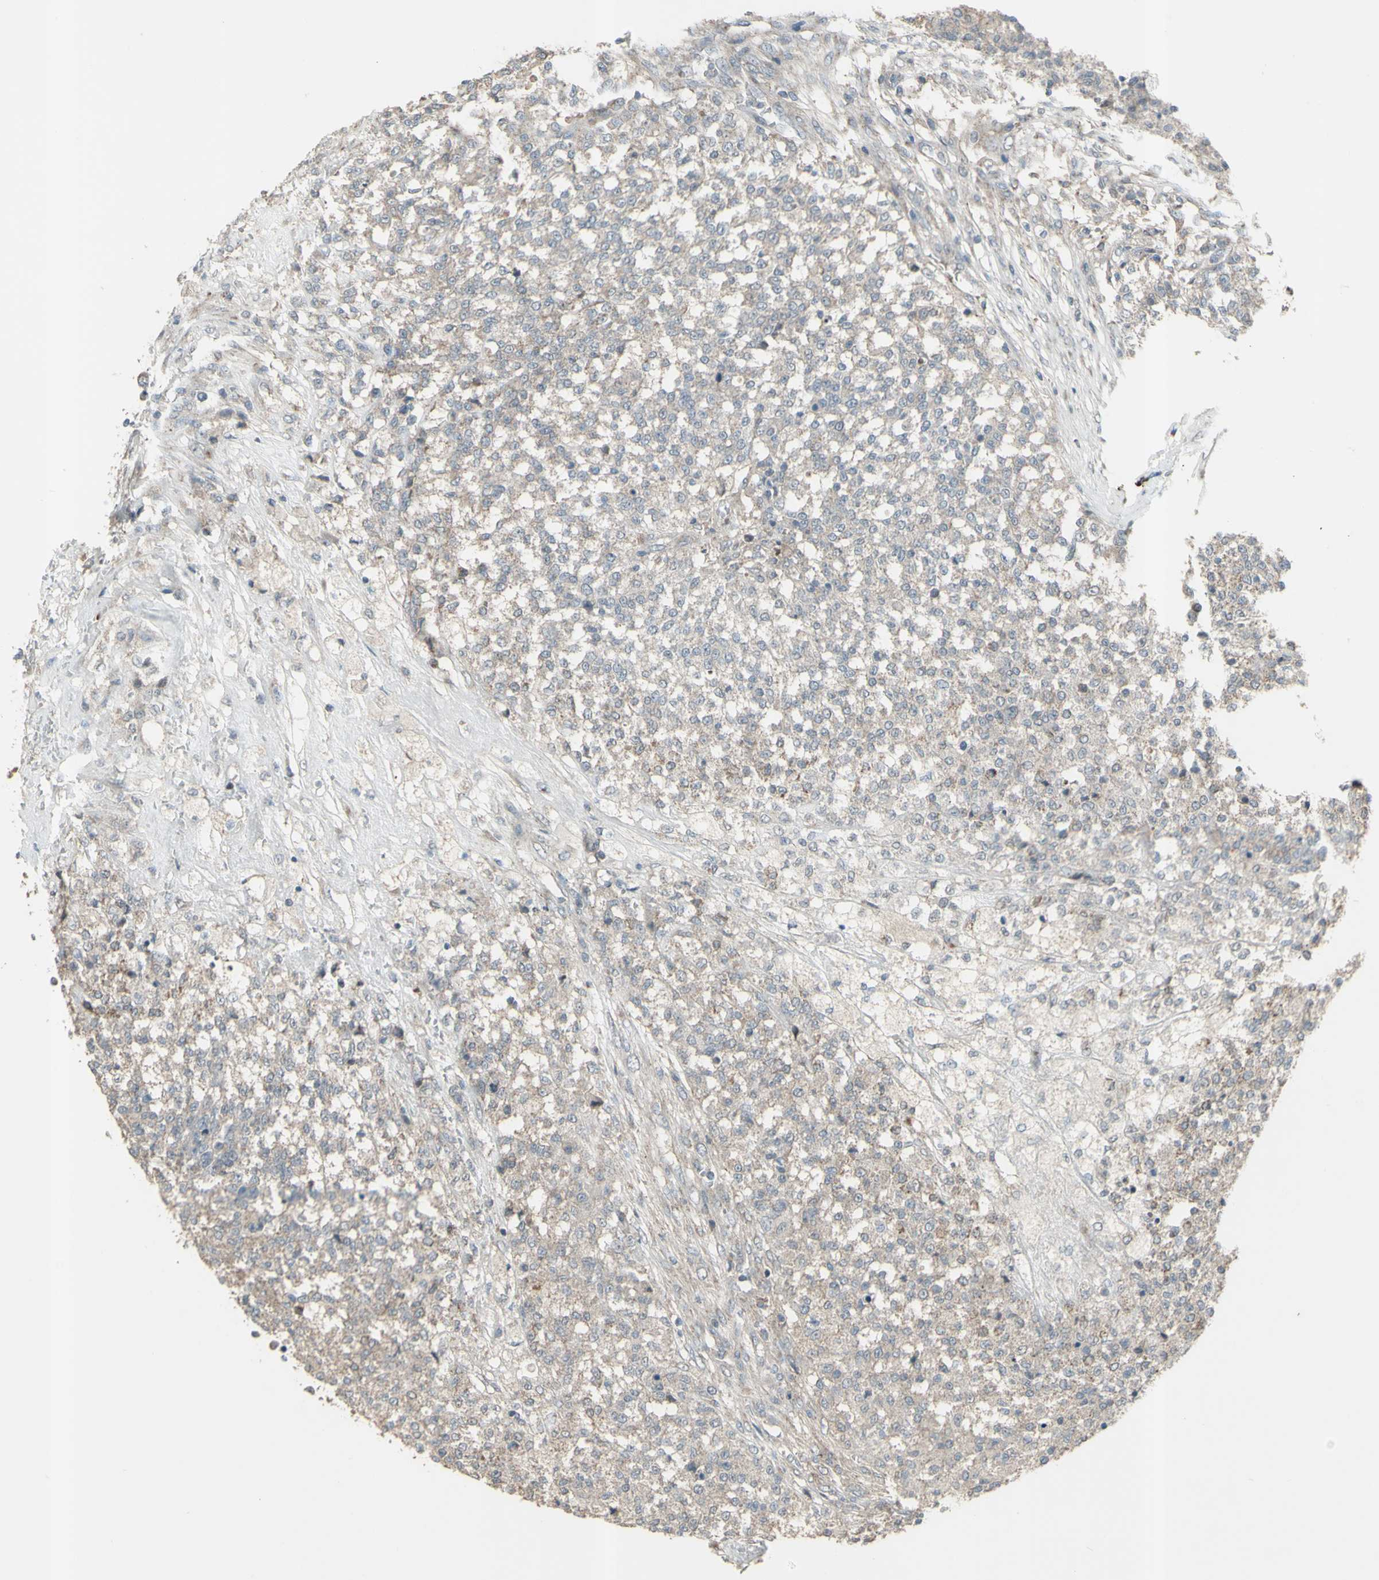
{"staining": {"intensity": "weak", "quantity": ">75%", "location": "cytoplasmic/membranous"}, "tissue": "testis cancer", "cell_type": "Tumor cells", "image_type": "cancer", "snomed": [{"axis": "morphology", "description": "Seminoma, NOS"}, {"axis": "topography", "description": "Testis"}], "caption": "Weak cytoplasmic/membranous staining is appreciated in about >75% of tumor cells in seminoma (testis).", "gene": "GRAMD1B", "patient": {"sex": "male", "age": 59}}